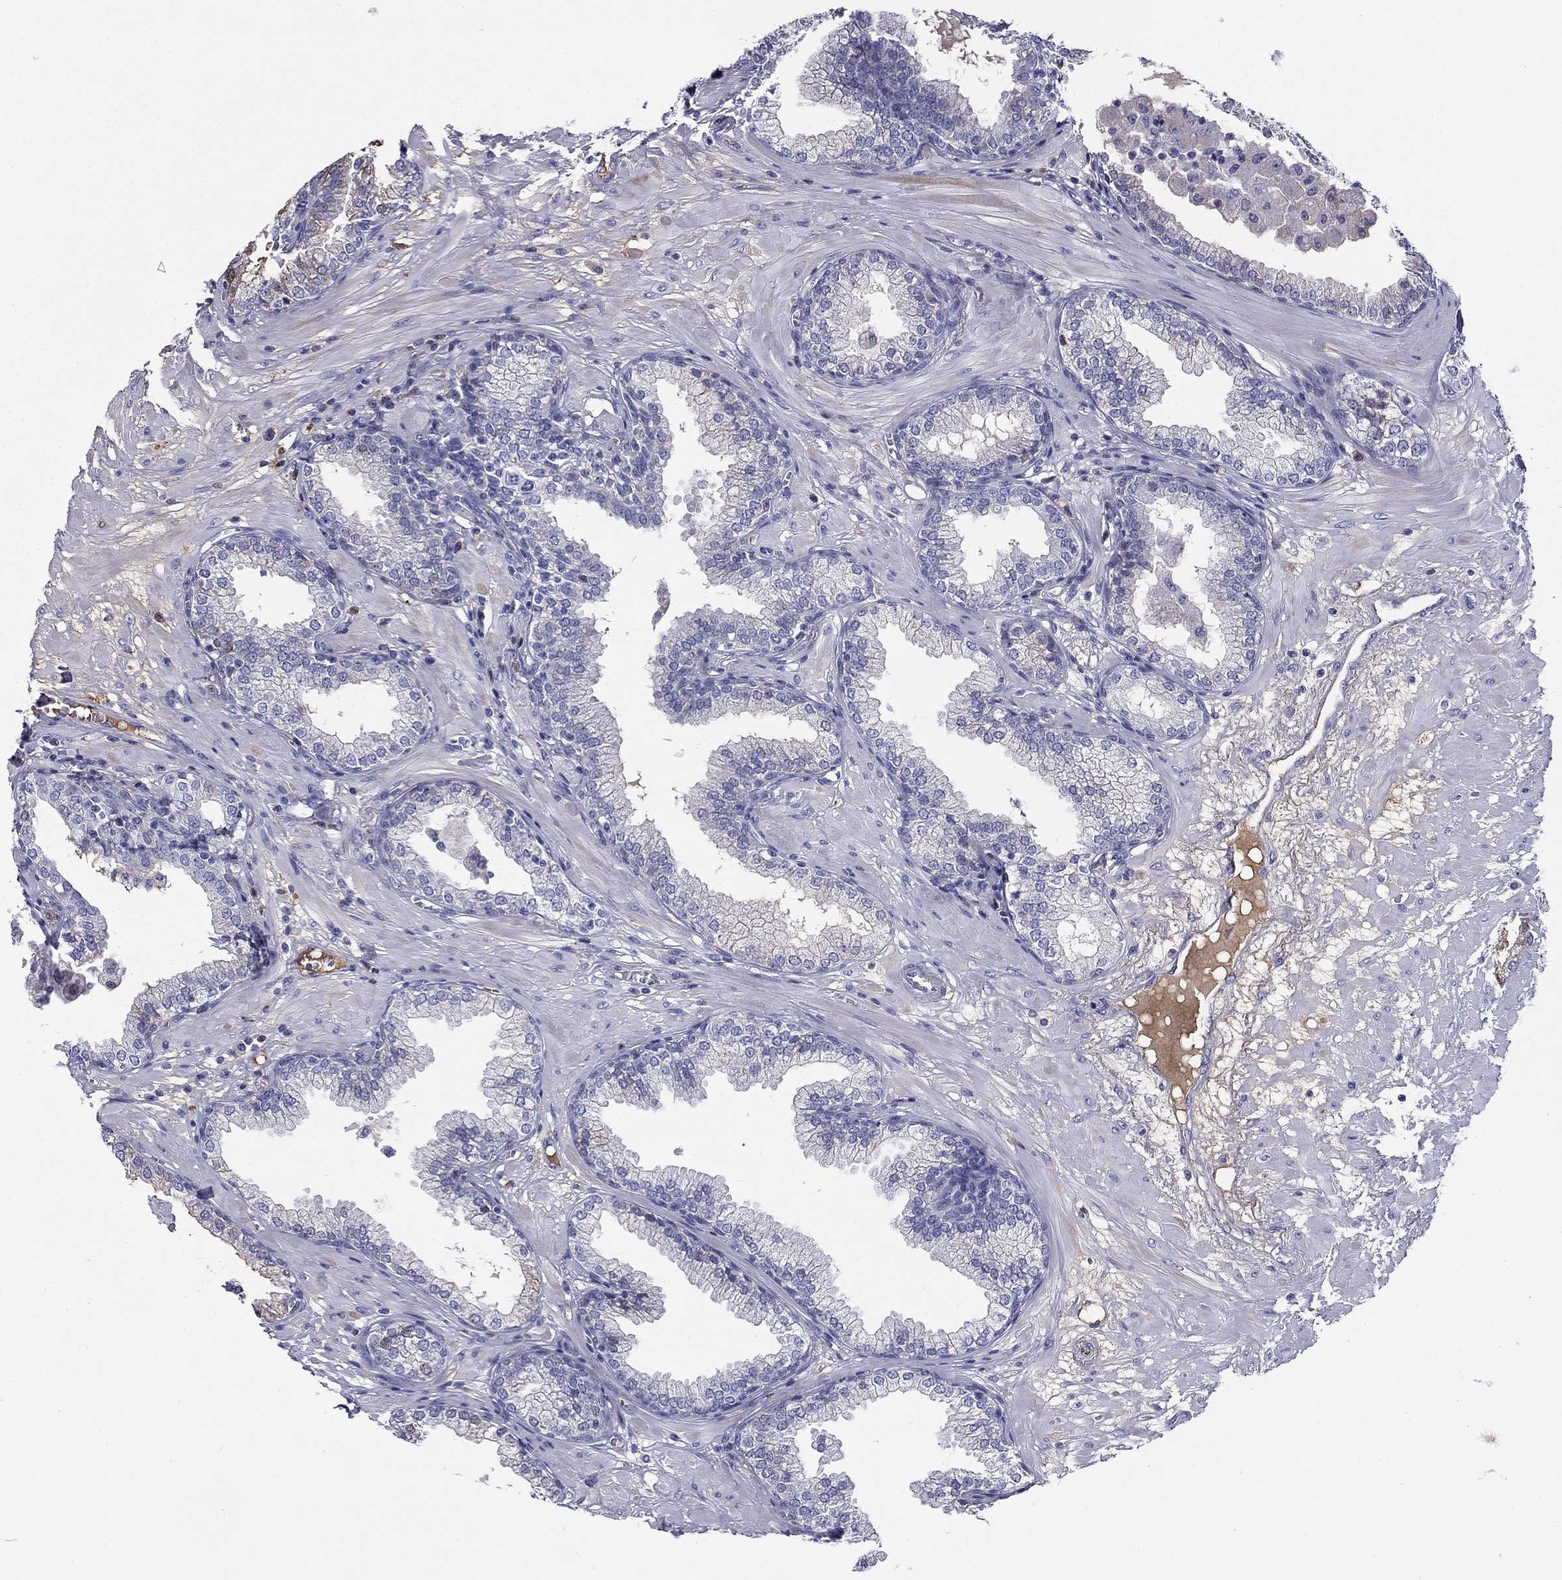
{"staining": {"intensity": "moderate", "quantity": "<25%", "location": "nuclear"}, "tissue": "prostate", "cell_type": "Glandular cells", "image_type": "normal", "snomed": [{"axis": "morphology", "description": "Normal tissue, NOS"}, {"axis": "topography", "description": "Prostate"}], "caption": "About <25% of glandular cells in benign human prostate exhibit moderate nuclear protein positivity as visualized by brown immunohistochemical staining.", "gene": "CPLX4", "patient": {"sex": "male", "age": 64}}